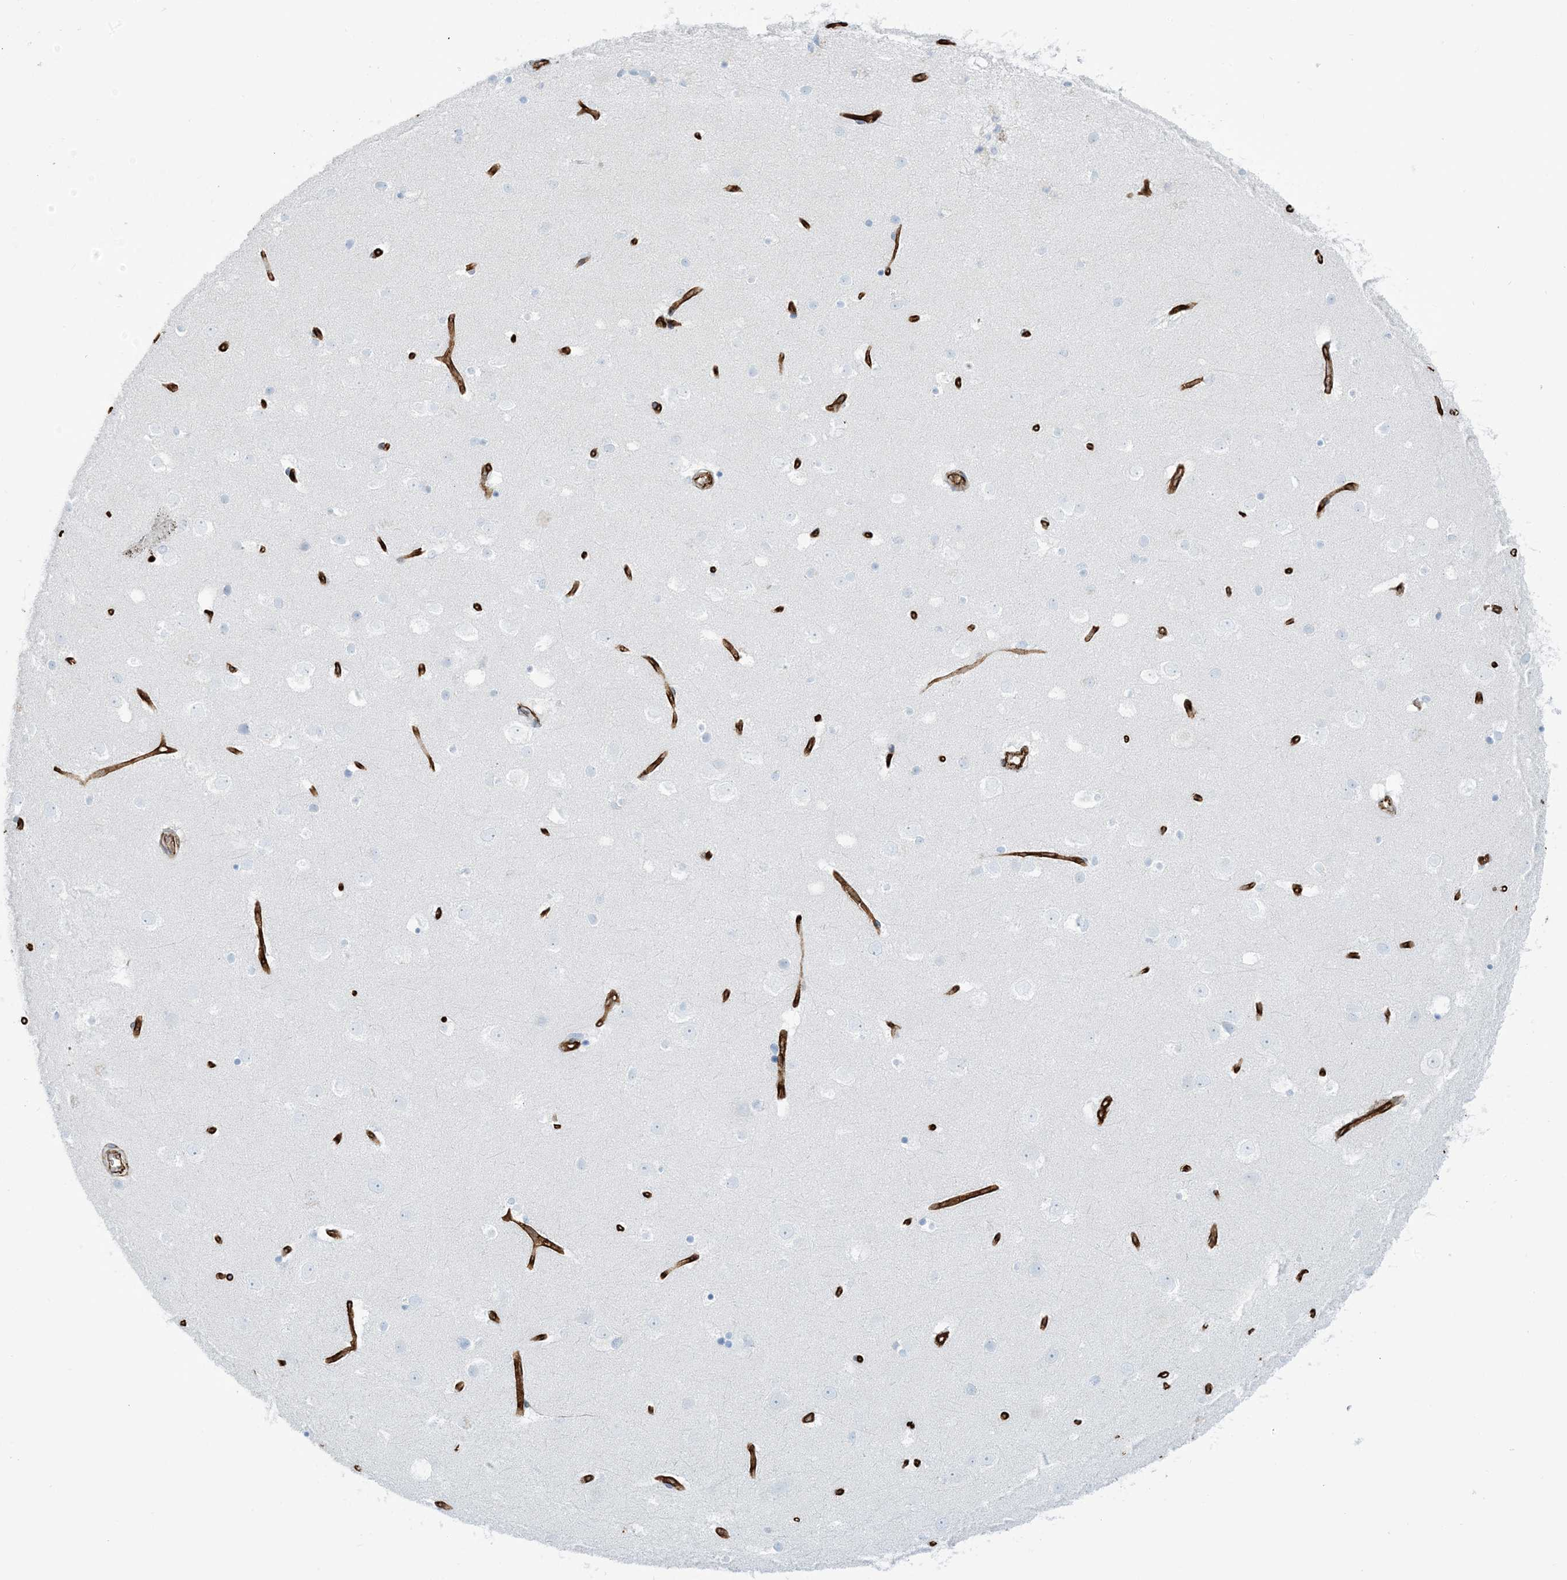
{"staining": {"intensity": "strong", "quantity": ">75%", "location": "cytoplasmic/membranous"}, "tissue": "cerebral cortex", "cell_type": "Endothelial cells", "image_type": "normal", "snomed": [{"axis": "morphology", "description": "Normal tissue, NOS"}, {"axis": "topography", "description": "Cerebral cortex"}], "caption": "Cerebral cortex stained with DAB (3,3'-diaminobenzidine) immunohistochemistry (IHC) demonstrates high levels of strong cytoplasmic/membranous positivity in approximately >75% of endothelial cells. (DAB = brown stain, brightfield microscopy at high magnification).", "gene": "EPS8L3", "patient": {"sex": "male", "age": 54}}